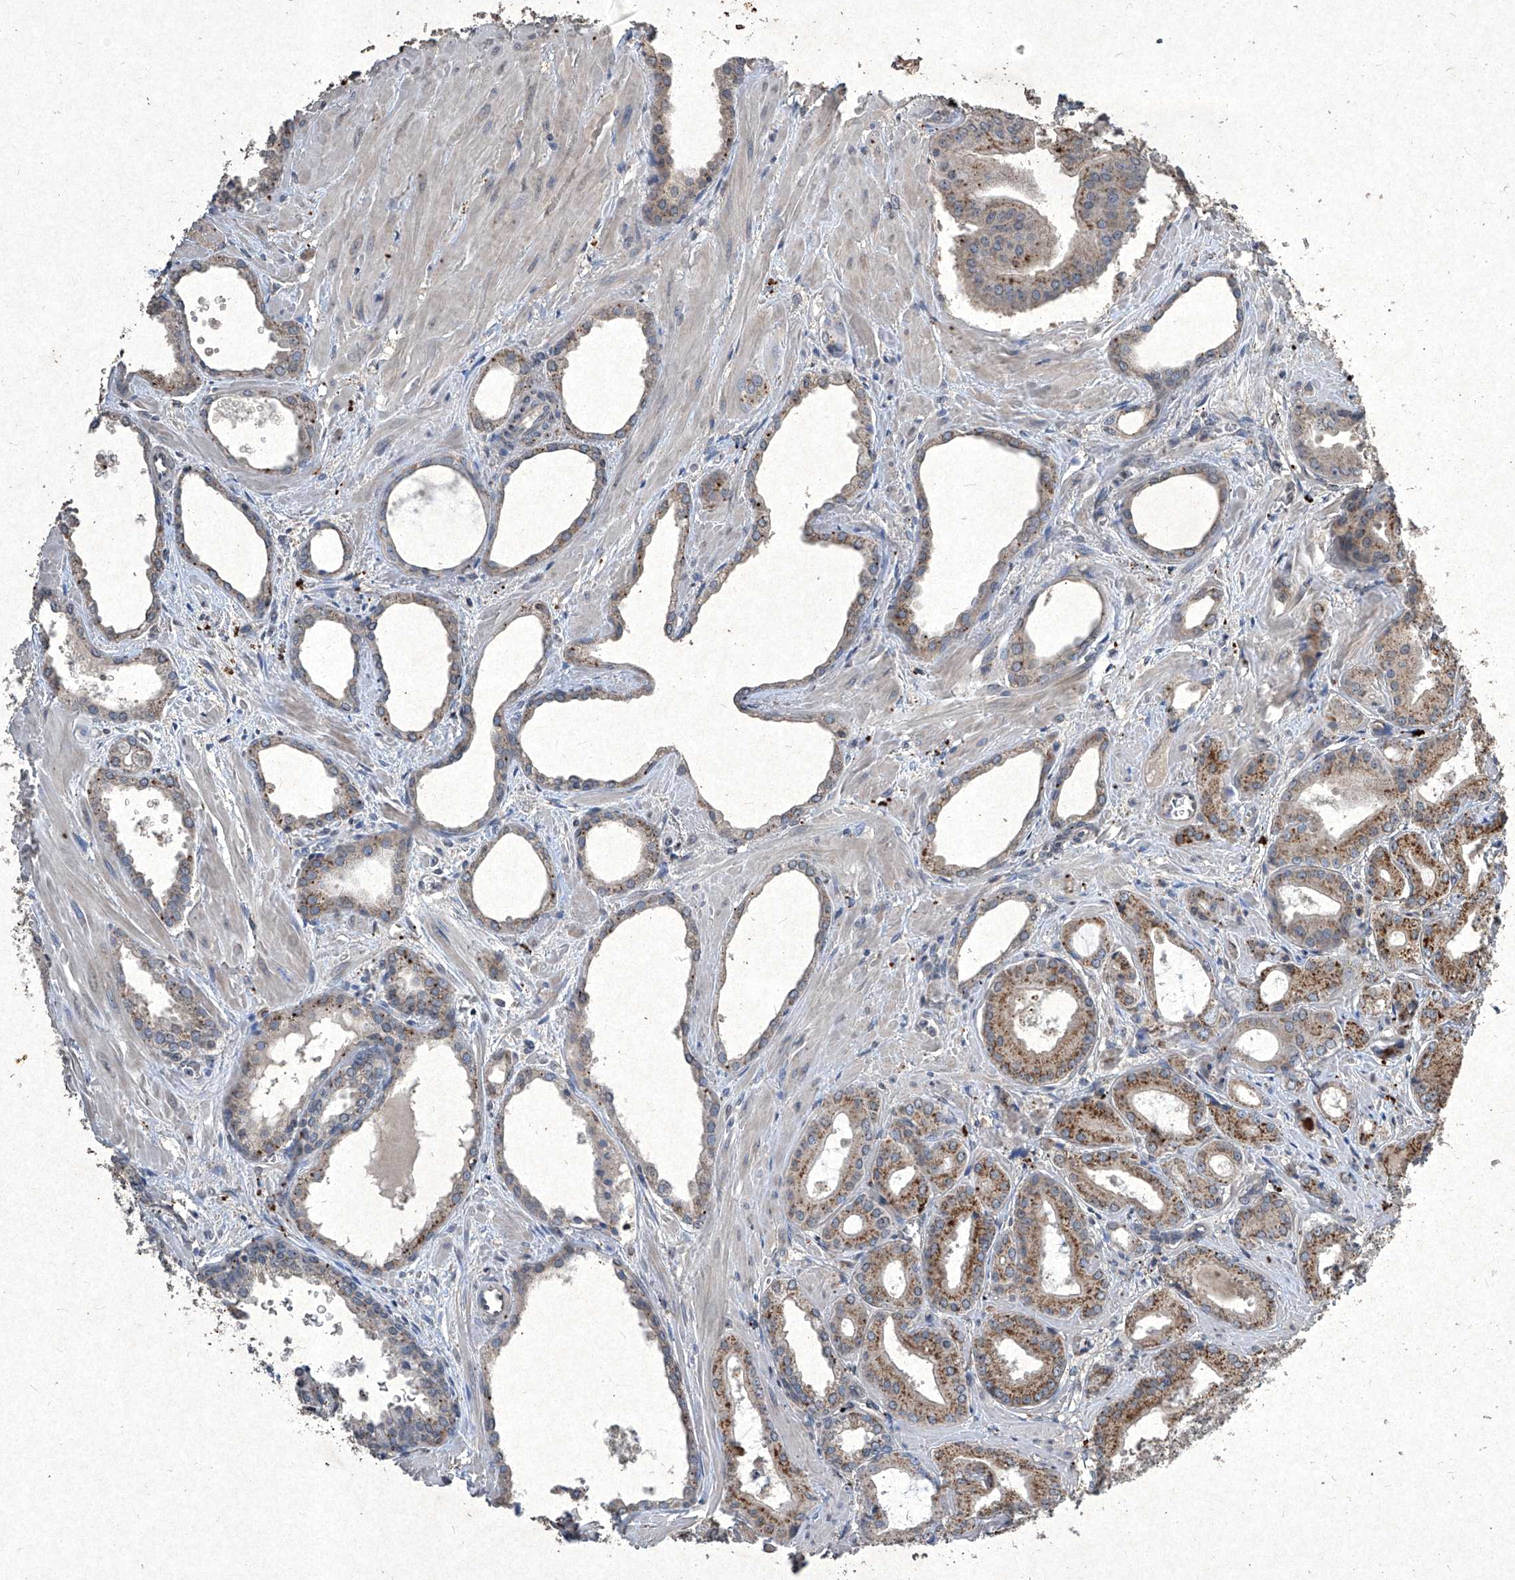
{"staining": {"intensity": "strong", "quantity": "25%-75%", "location": "cytoplasmic/membranous"}, "tissue": "prostate cancer", "cell_type": "Tumor cells", "image_type": "cancer", "snomed": [{"axis": "morphology", "description": "Adenocarcinoma, Low grade"}, {"axis": "topography", "description": "Prostate"}], "caption": "Immunohistochemistry of adenocarcinoma (low-grade) (prostate) displays high levels of strong cytoplasmic/membranous staining in about 25%-75% of tumor cells. (IHC, brightfield microscopy, high magnification).", "gene": "MED16", "patient": {"sex": "male", "age": 67}}